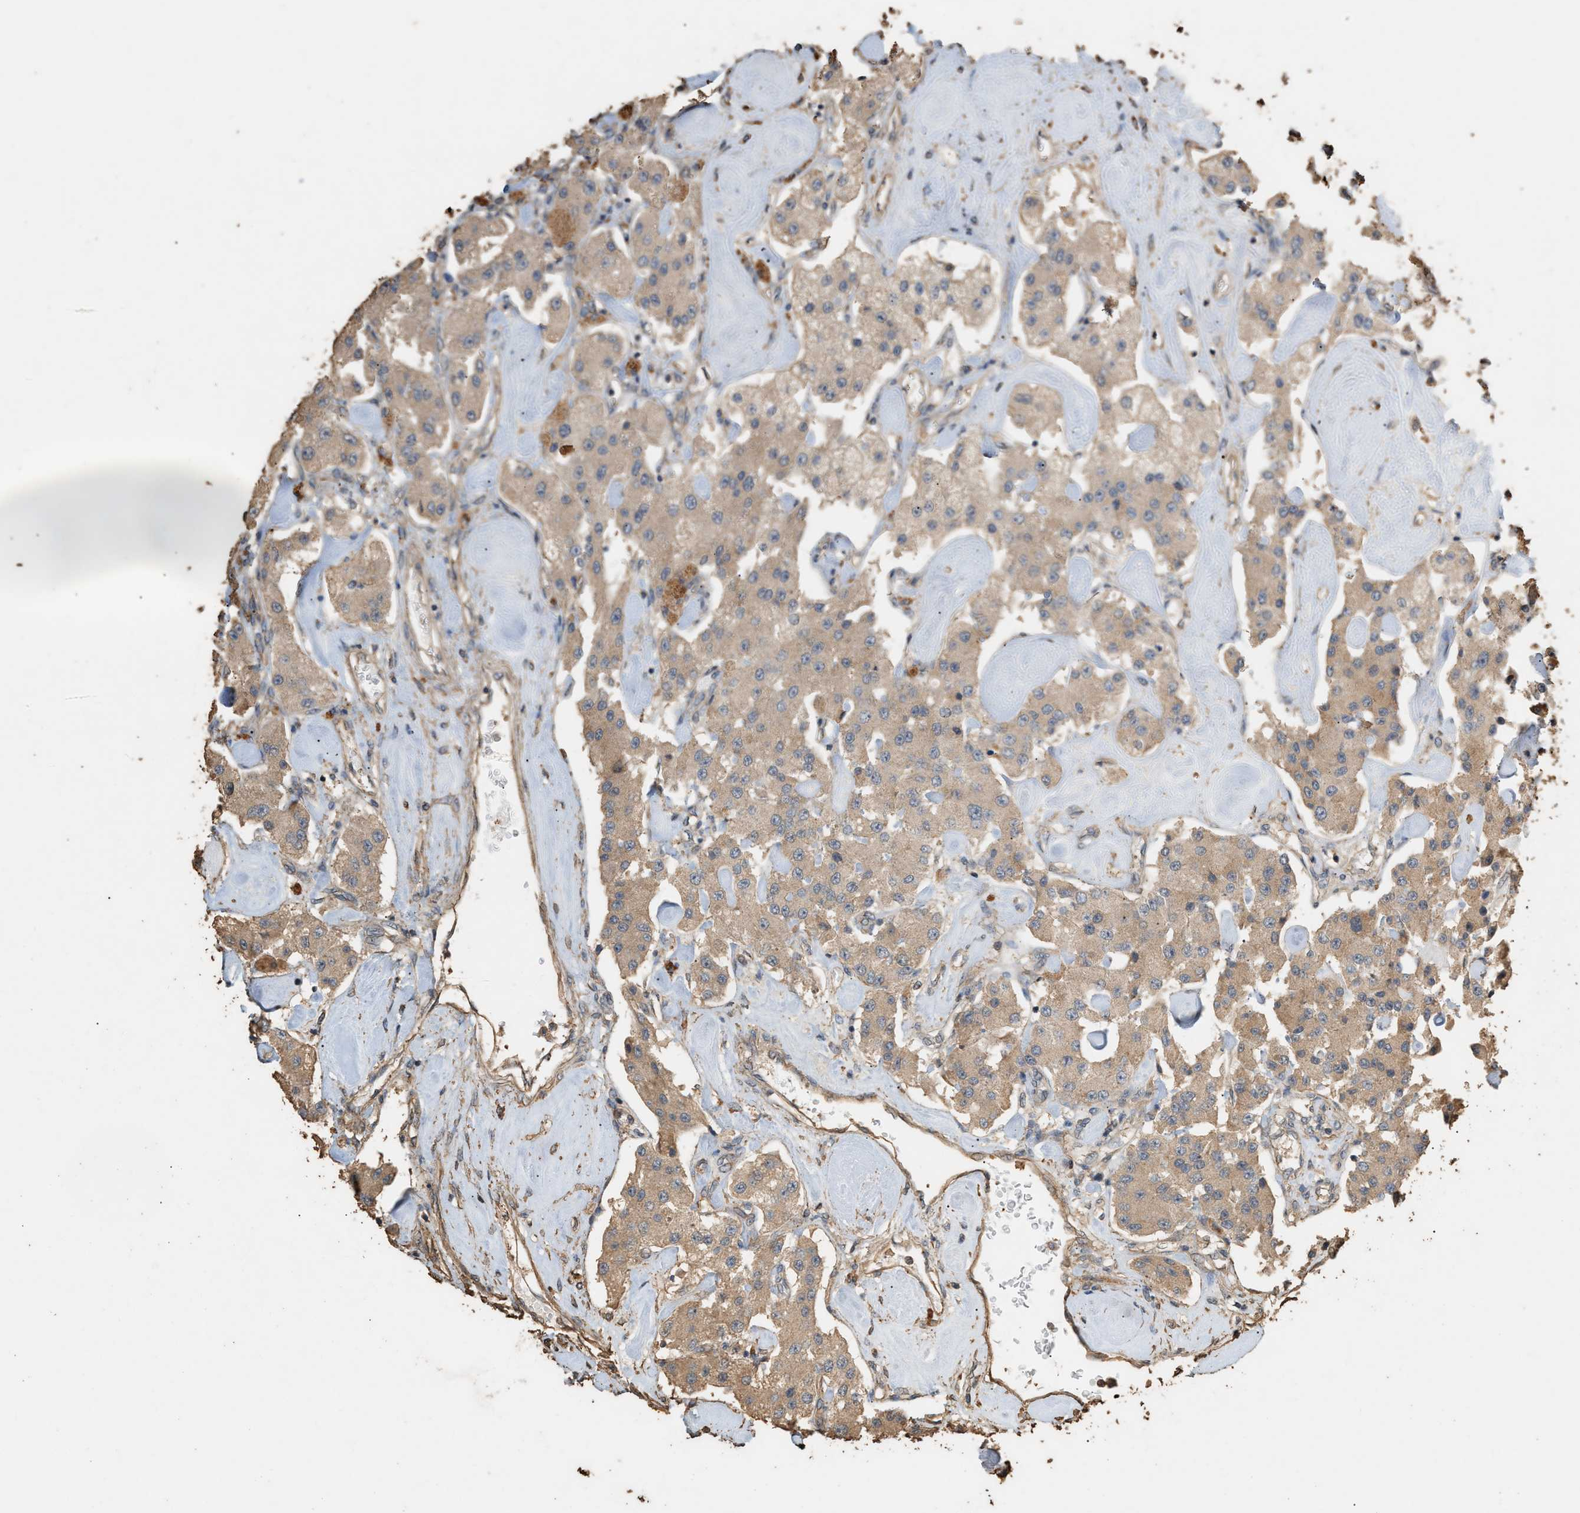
{"staining": {"intensity": "weak", "quantity": ">75%", "location": "cytoplasmic/membranous"}, "tissue": "carcinoid", "cell_type": "Tumor cells", "image_type": "cancer", "snomed": [{"axis": "morphology", "description": "Carcinoid, malignant, NOS"}, {"axis": "topography", "description": "Pancreas"}], "caption": "Approximately >75% of tumor cells in human carcinoid show weak cytoplasmic/membranous protein staining as visualized by brown immunohistochemical staining.", "gene": "DCAF7", "patient": {"sex": "male", "age": 41}}